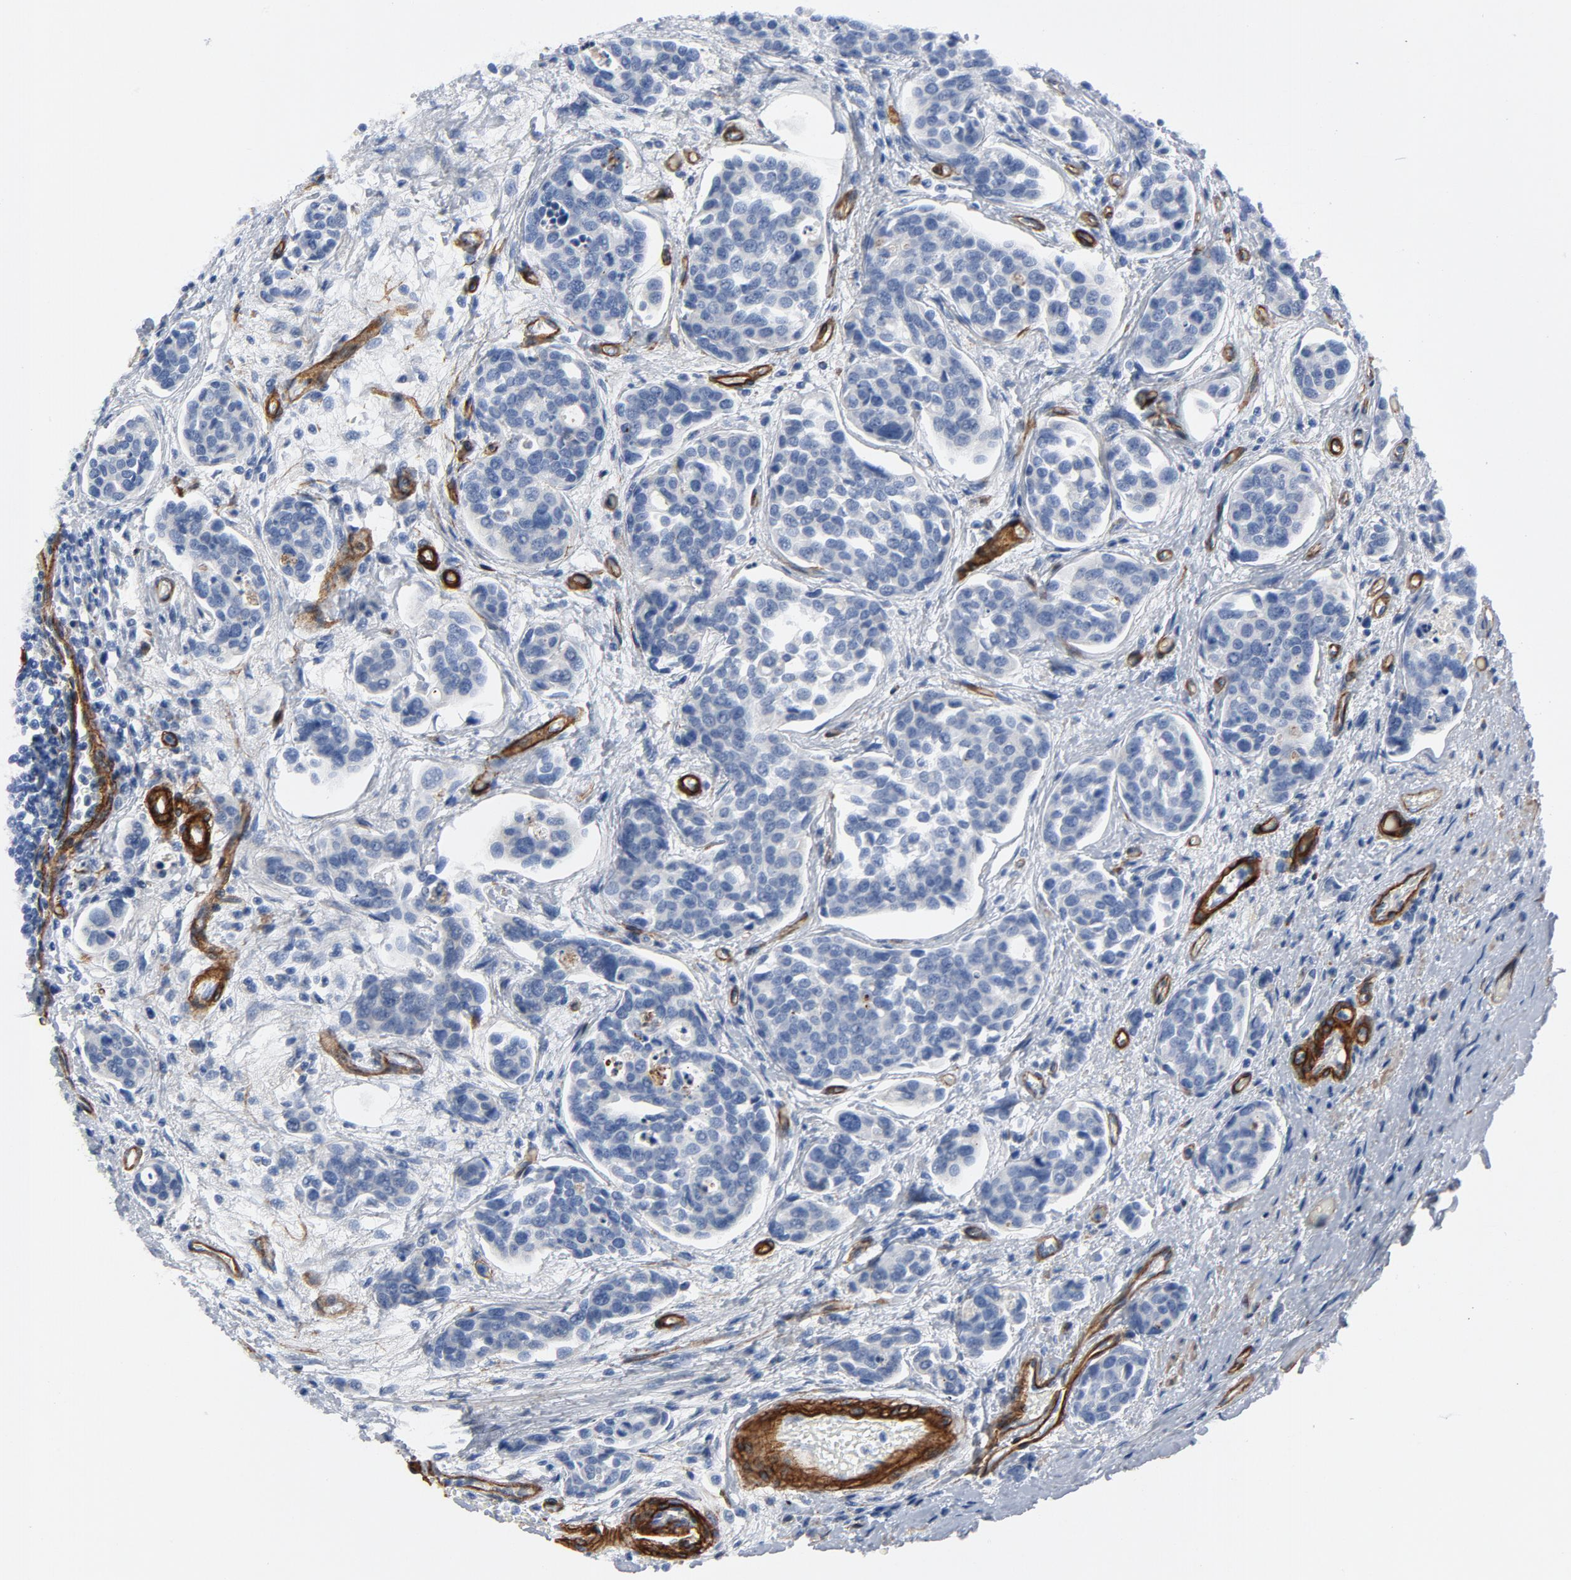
{"staining": {"intensity": "negative", "quantity": "none", "location": "none"}, "tissue": "urothelial cancer", "cell_type": "Tumor cells", "image_type": "cancer", "snomed": [{"axis": "morphology", "description": "Urothelial carcinoma, High grade"}, {"axis": "topography", "description": "Urinary bladder"}], "caption": "Photomicrograph shows no significant protein staining in tumor cells of urothelial cancer.", "gene": "LAMC1", "patient": {"sex": "male", "age": 78}}